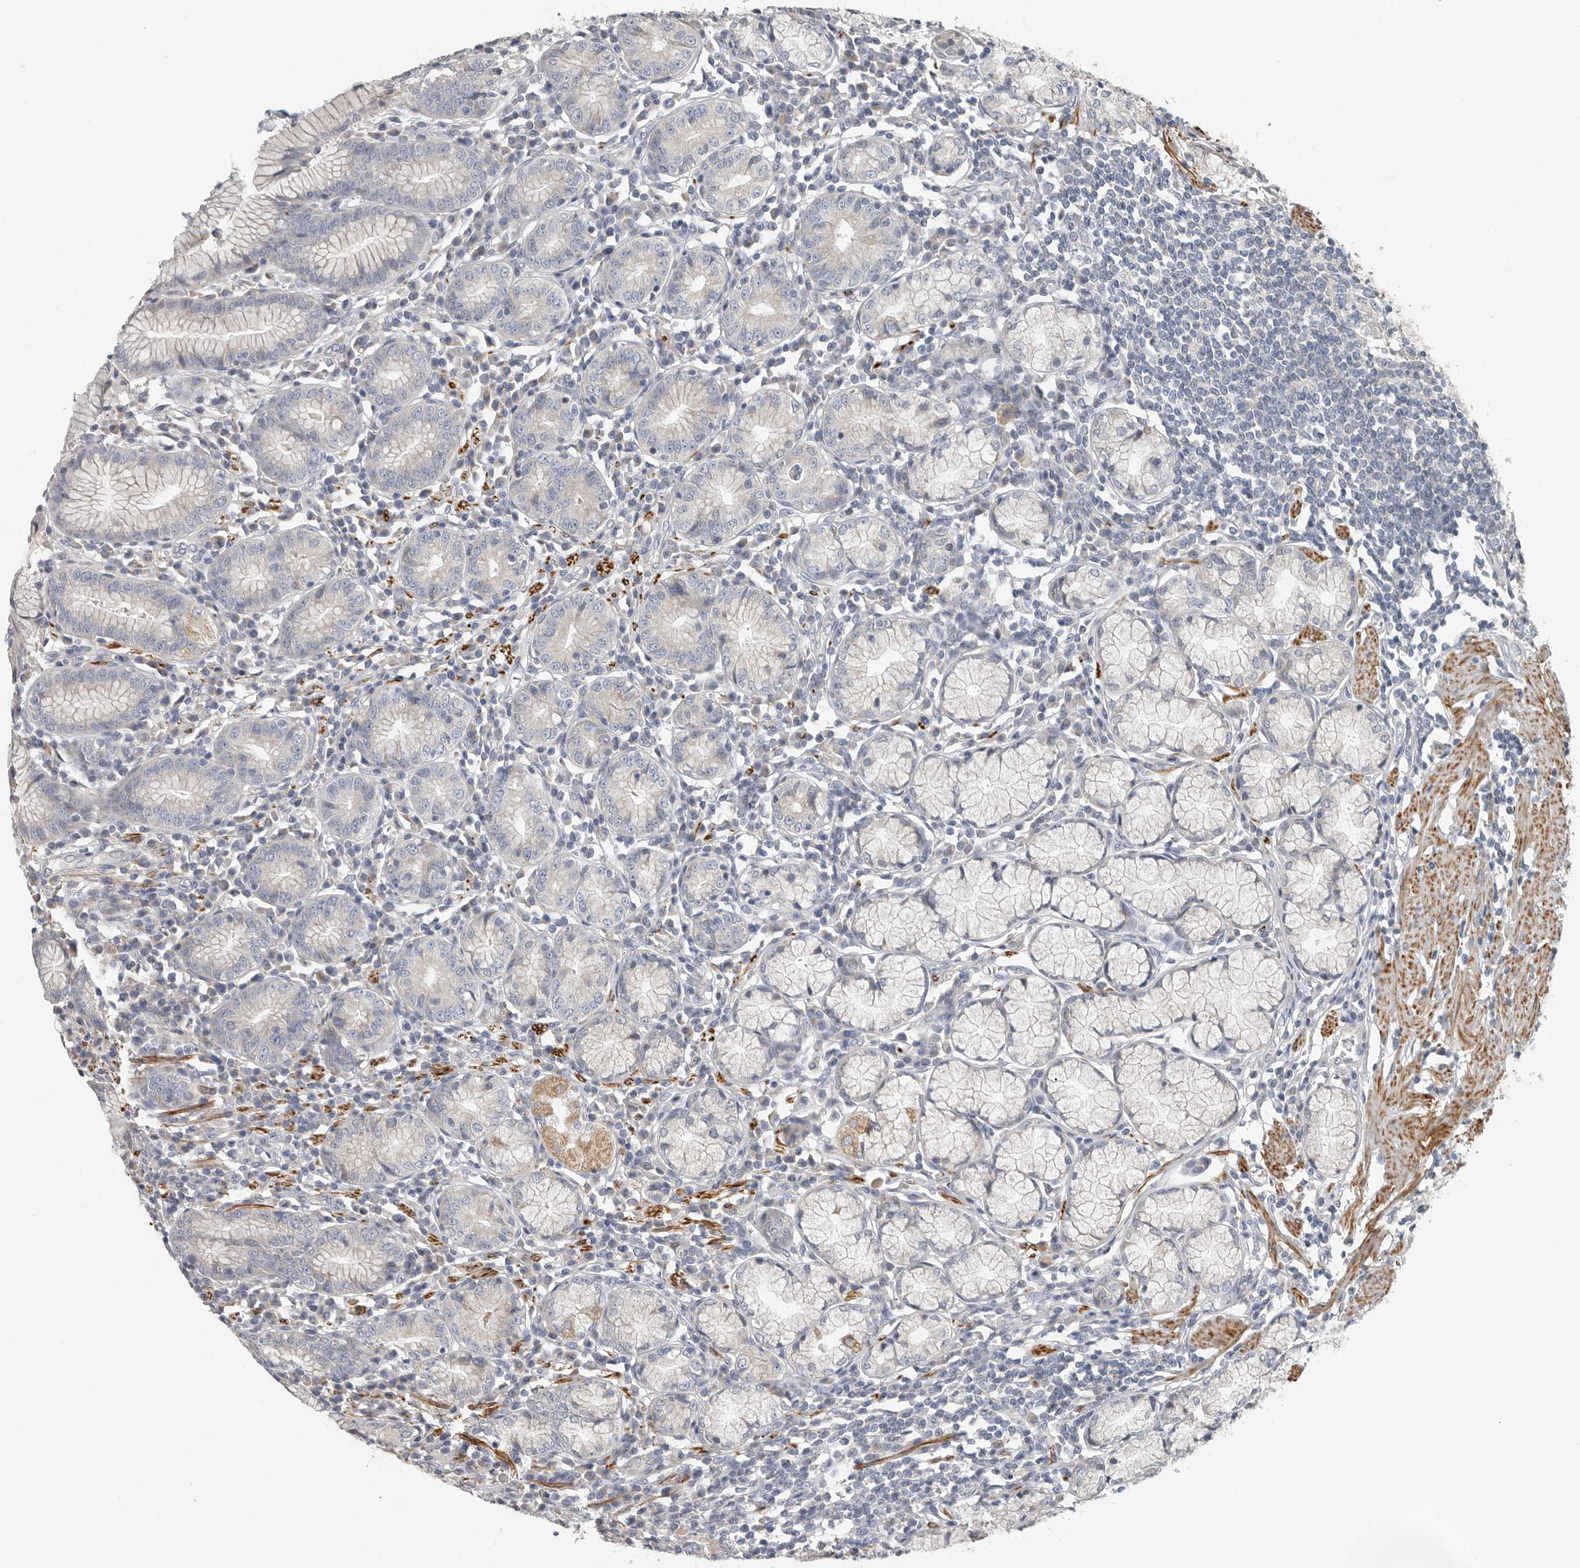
{"staining": {"intensity": "moderate", "quantity": "25%-75%", "location": "cytoplasmic/membranous"}, "tissue": "stomach", "cell_type": "Glandular cells", "image_type": "normal", "snomed": [{"axis": "morphology", "description": "Normal tissue, NOS"}, {"axis": "topography", "description": "Stomach"}], "caption": "Protein expression analysis of unremarkable stomach reveals moderate cytoplasmic/membranous staining in about 25%-75% of glandular cells.", "gene": "UNK", "patient": {"sex": "male", "age": 55}}